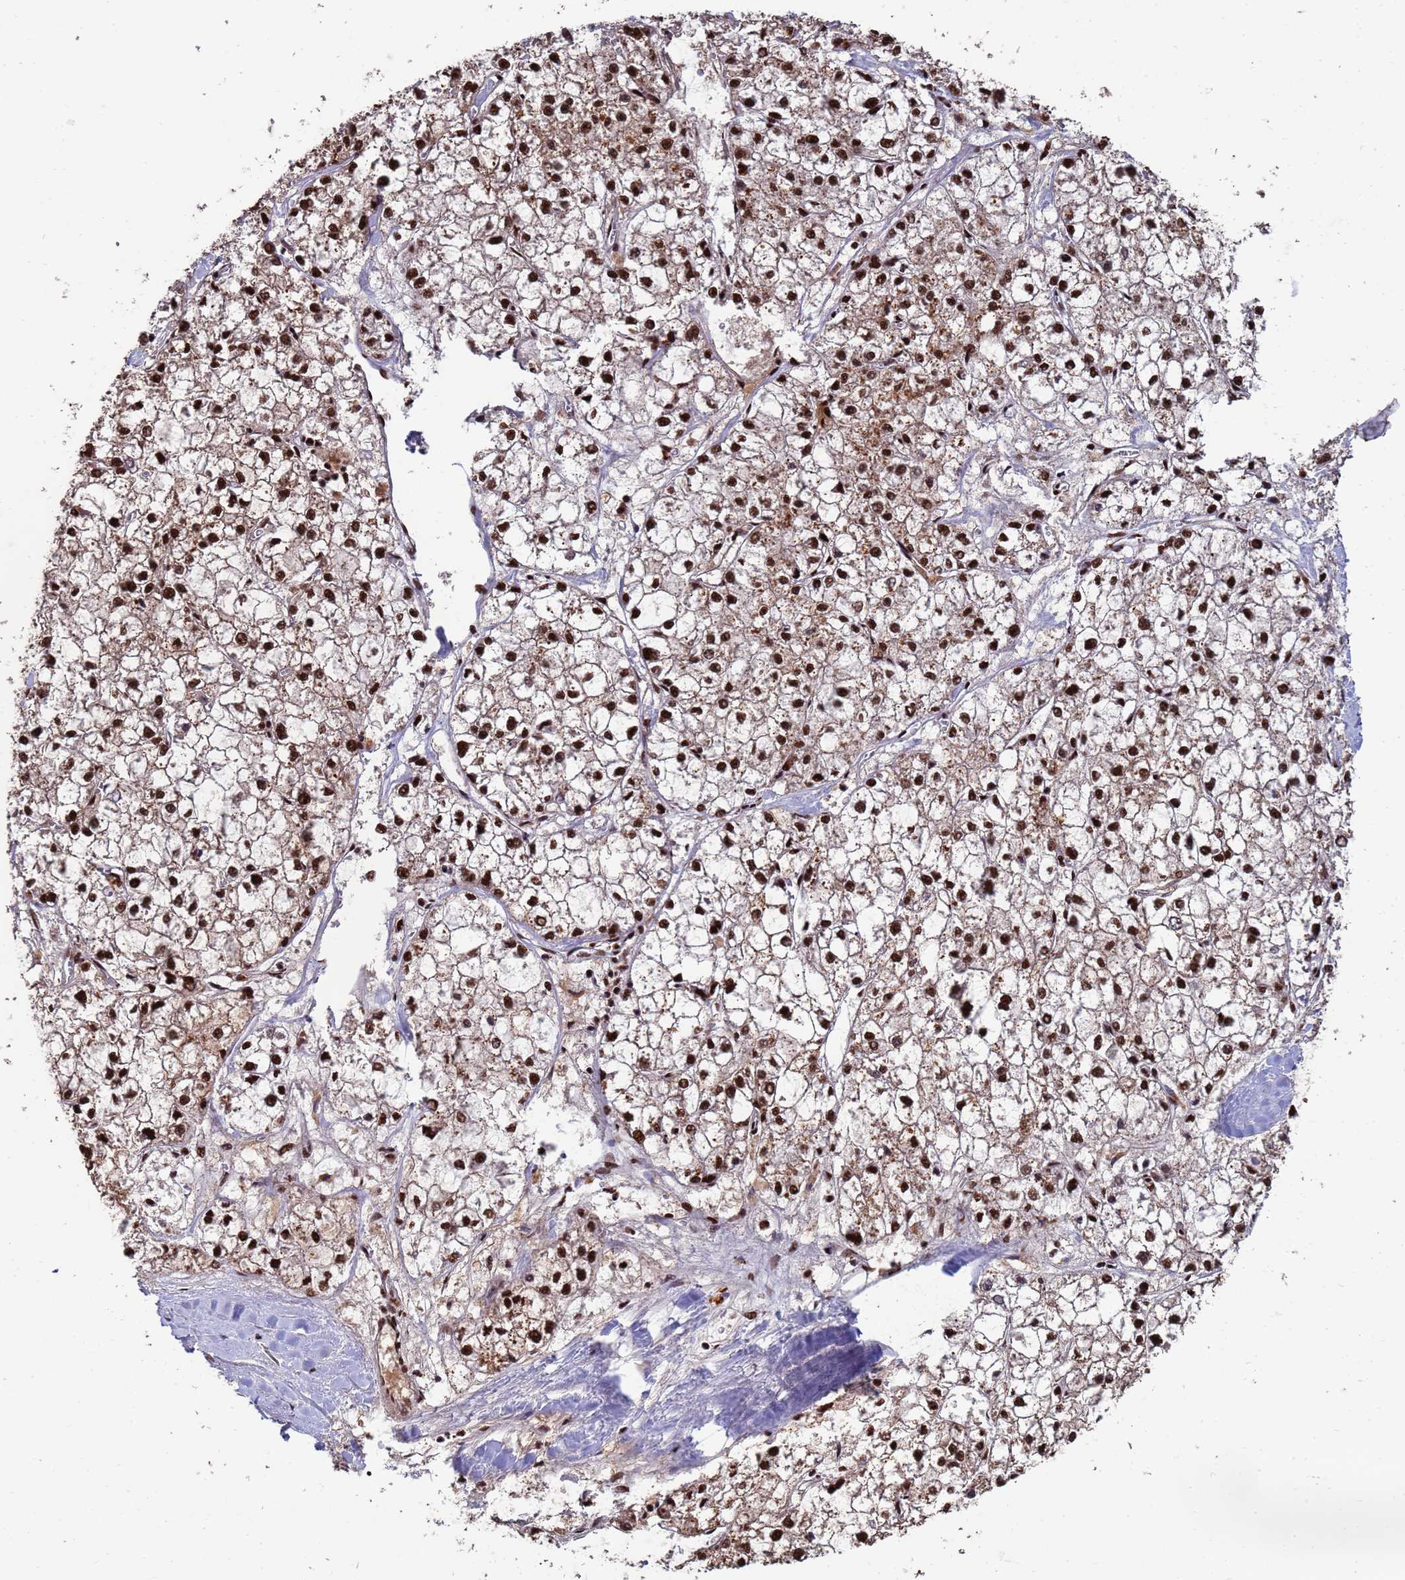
{"staining": {"intensity": "strong", "quantity": ">75%", "location": "nuclear"}, "tissue": "liver cancer", "cell_type": "Tumor cells", "image_type": "cancer", "snomed": [{"axis": "morphology", "description": "Carcinoma, Hepatocellular, NOS"}, {"axis": "topography", "description": "Liver"}], "caption": "Liver cancer (hepatocellular carcinoma) was stained to show a protein in brown. There is high levels of strong nuclear staining in approximately >75% of tumor cells.", "gene": "SF3B2", "patient": {"sex": "female", "age": 43}}